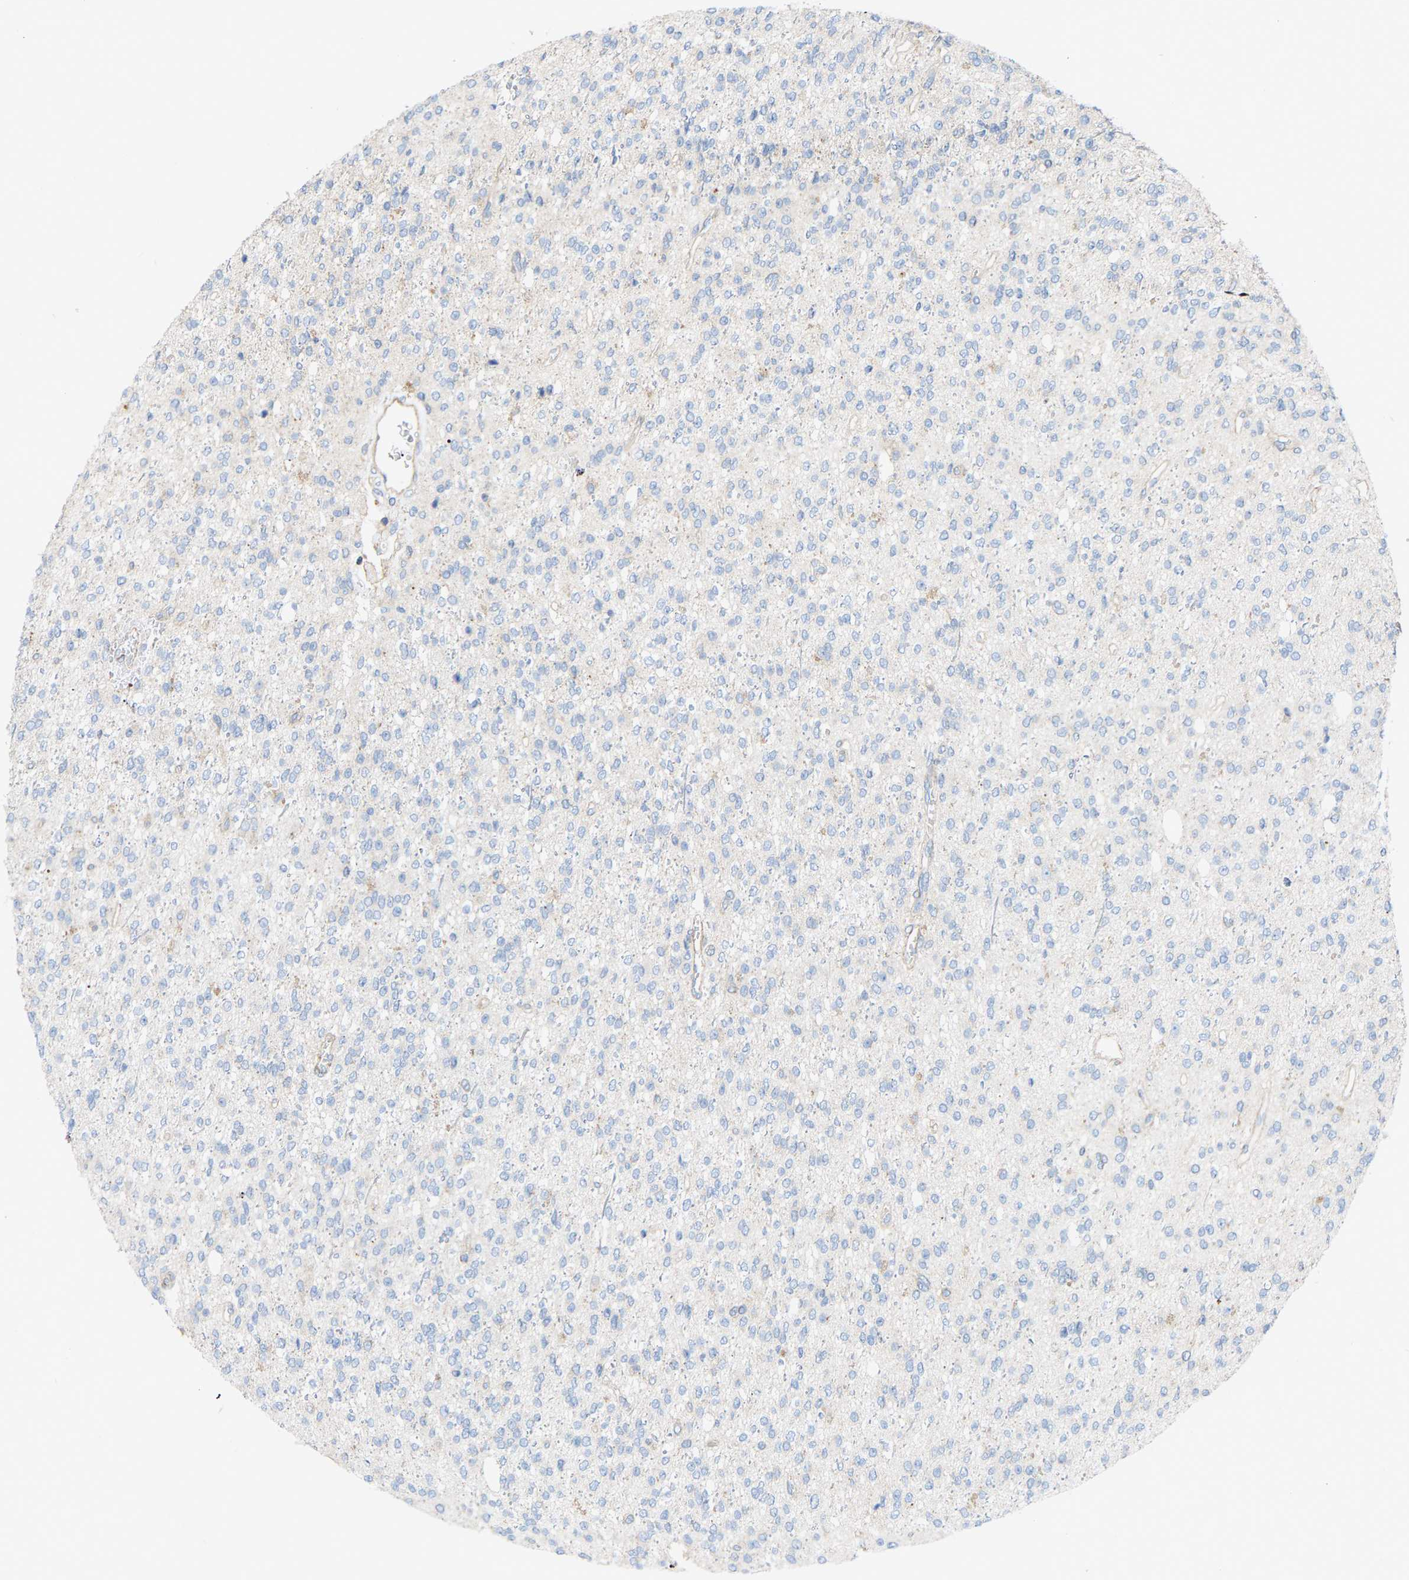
{"staining": {"intensity": "negative", "quantity": "none", "location": "none"}, "tissue": "glioma", "cell_type": "Tumor cells", "image_type": "cancer", "snomed": [{"axis": "morphology", "description": "Glioma, malignant, High grade"}, {"axis": "topography", "description": "Brain"}], "caption": "Immunohistochemistry photomicrograph of malignant high-grade glioma stained for a protein (brown), which reveals no staining in tumor cells.", "gene": "TOR1B", "patient": {"sex": "male", "age": 34}}